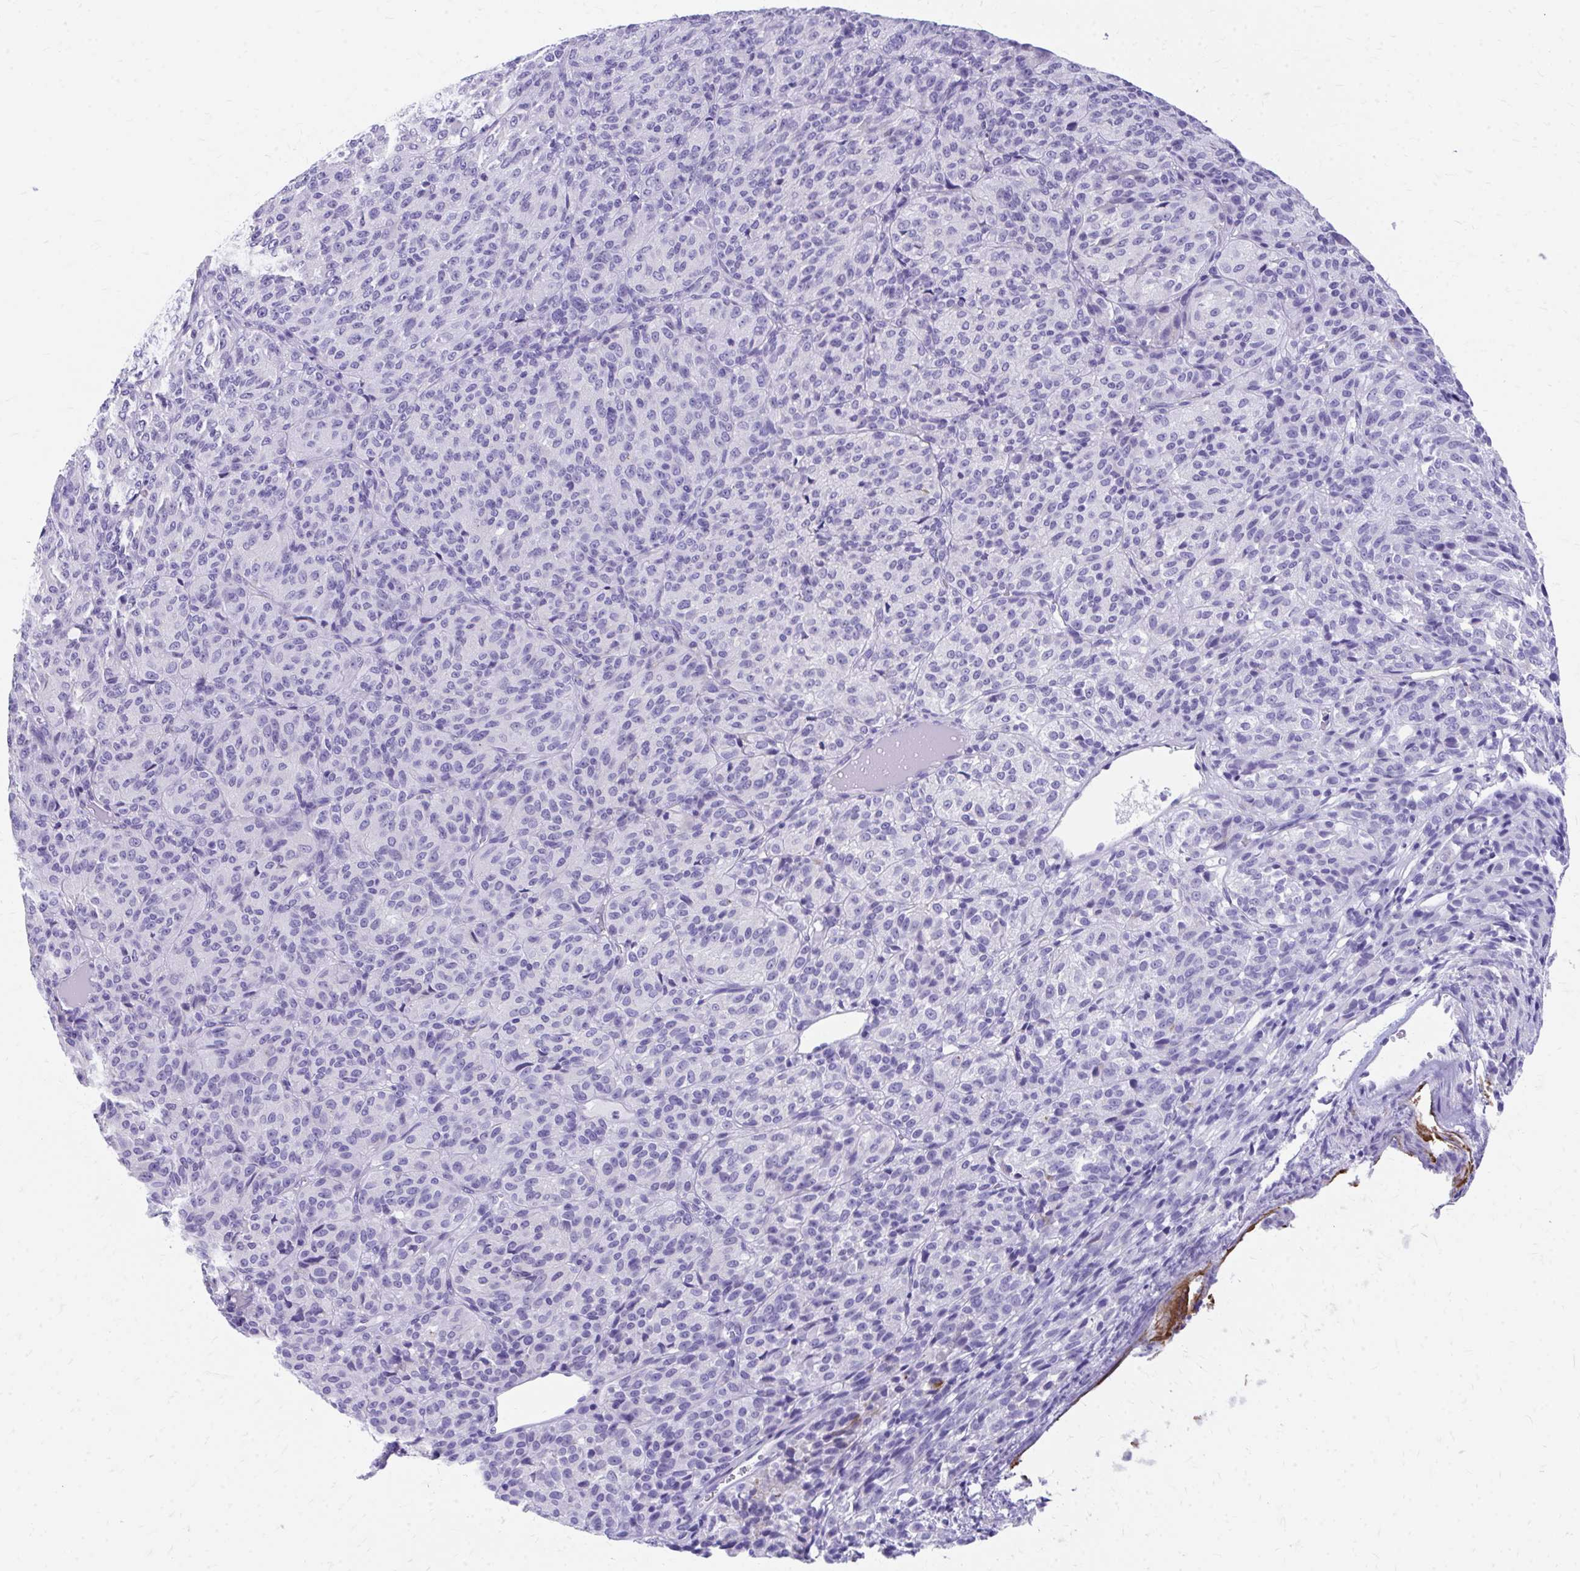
{"staining": {"intensity": "negative", "quantity": "none", "location": "none"}, "tissue": "melanoma", "cell_type": "Tumor cells", "image_type": "cancer", "snomed": [{"axis": "morphology", "description": "Malignant melanoma, Metastatic site"}, {"axis": "topography", "description": "Brain"}], "caption": "A histopathology image of human malignant melanoma (metastatic site) is negative for staining in tumor cells.", "gene": "ZNF699", "patient": {"sex": "female", "age": 56}}